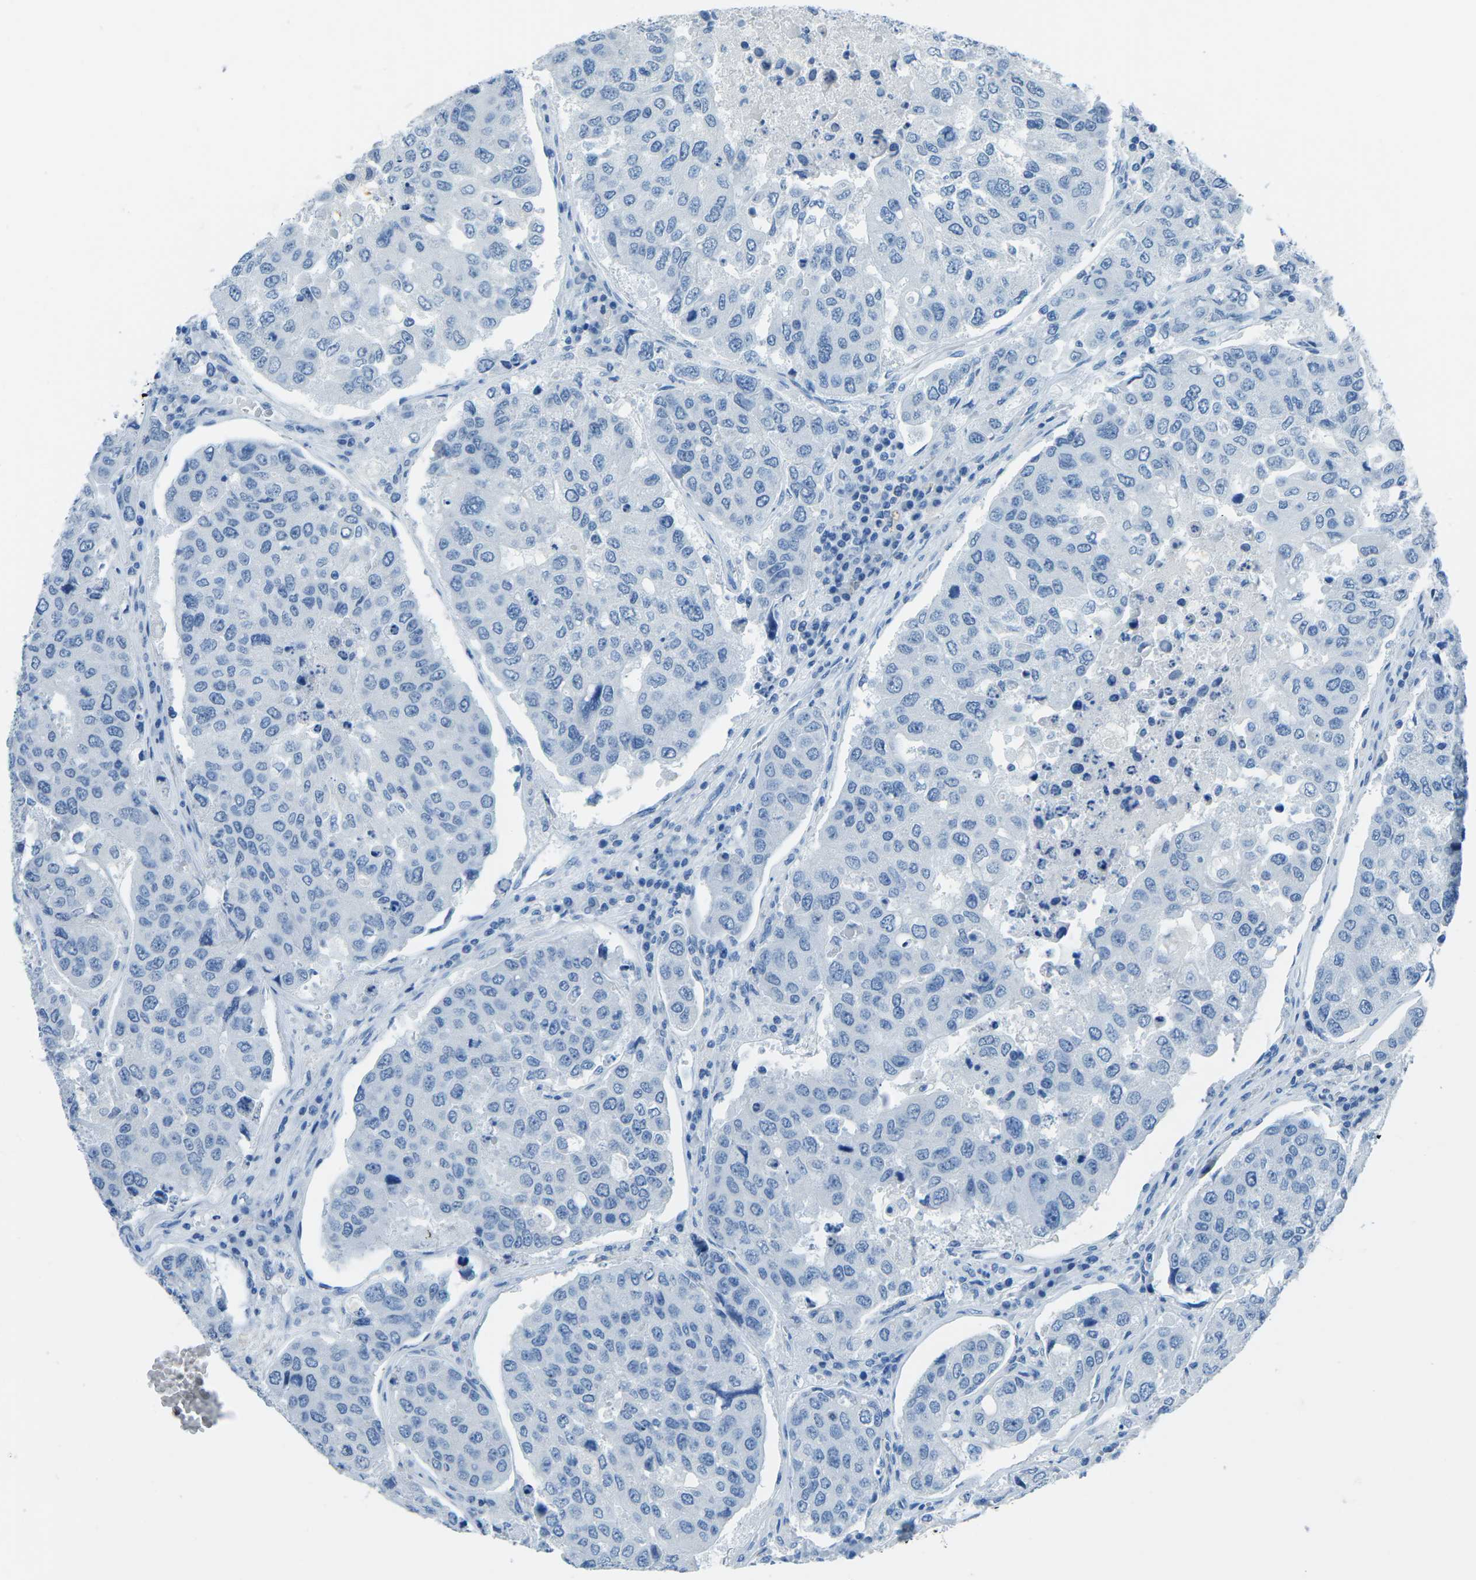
{"staining": {"intensity": "negative", "quantity": "none", "location": "none"}, "tissue": "urothelial cancer", "cell_type": "Tumor cells", "image_type": "cancer", "snomed": [{"axis": "morphology", "description": "Urothelial carcinoma, High grade"}, {"axis": "topography", "description": "Lymph node"}, {"axis": "topography", "description": "Urinary bladder"}], "caption": "Immunohistochemistry photomicrograph of urothelial cancer stained for a protein (brown), which shows no expression in tumor cells.", "gene": "MYH8", "patient": {"sex": "male", "age": 51}}